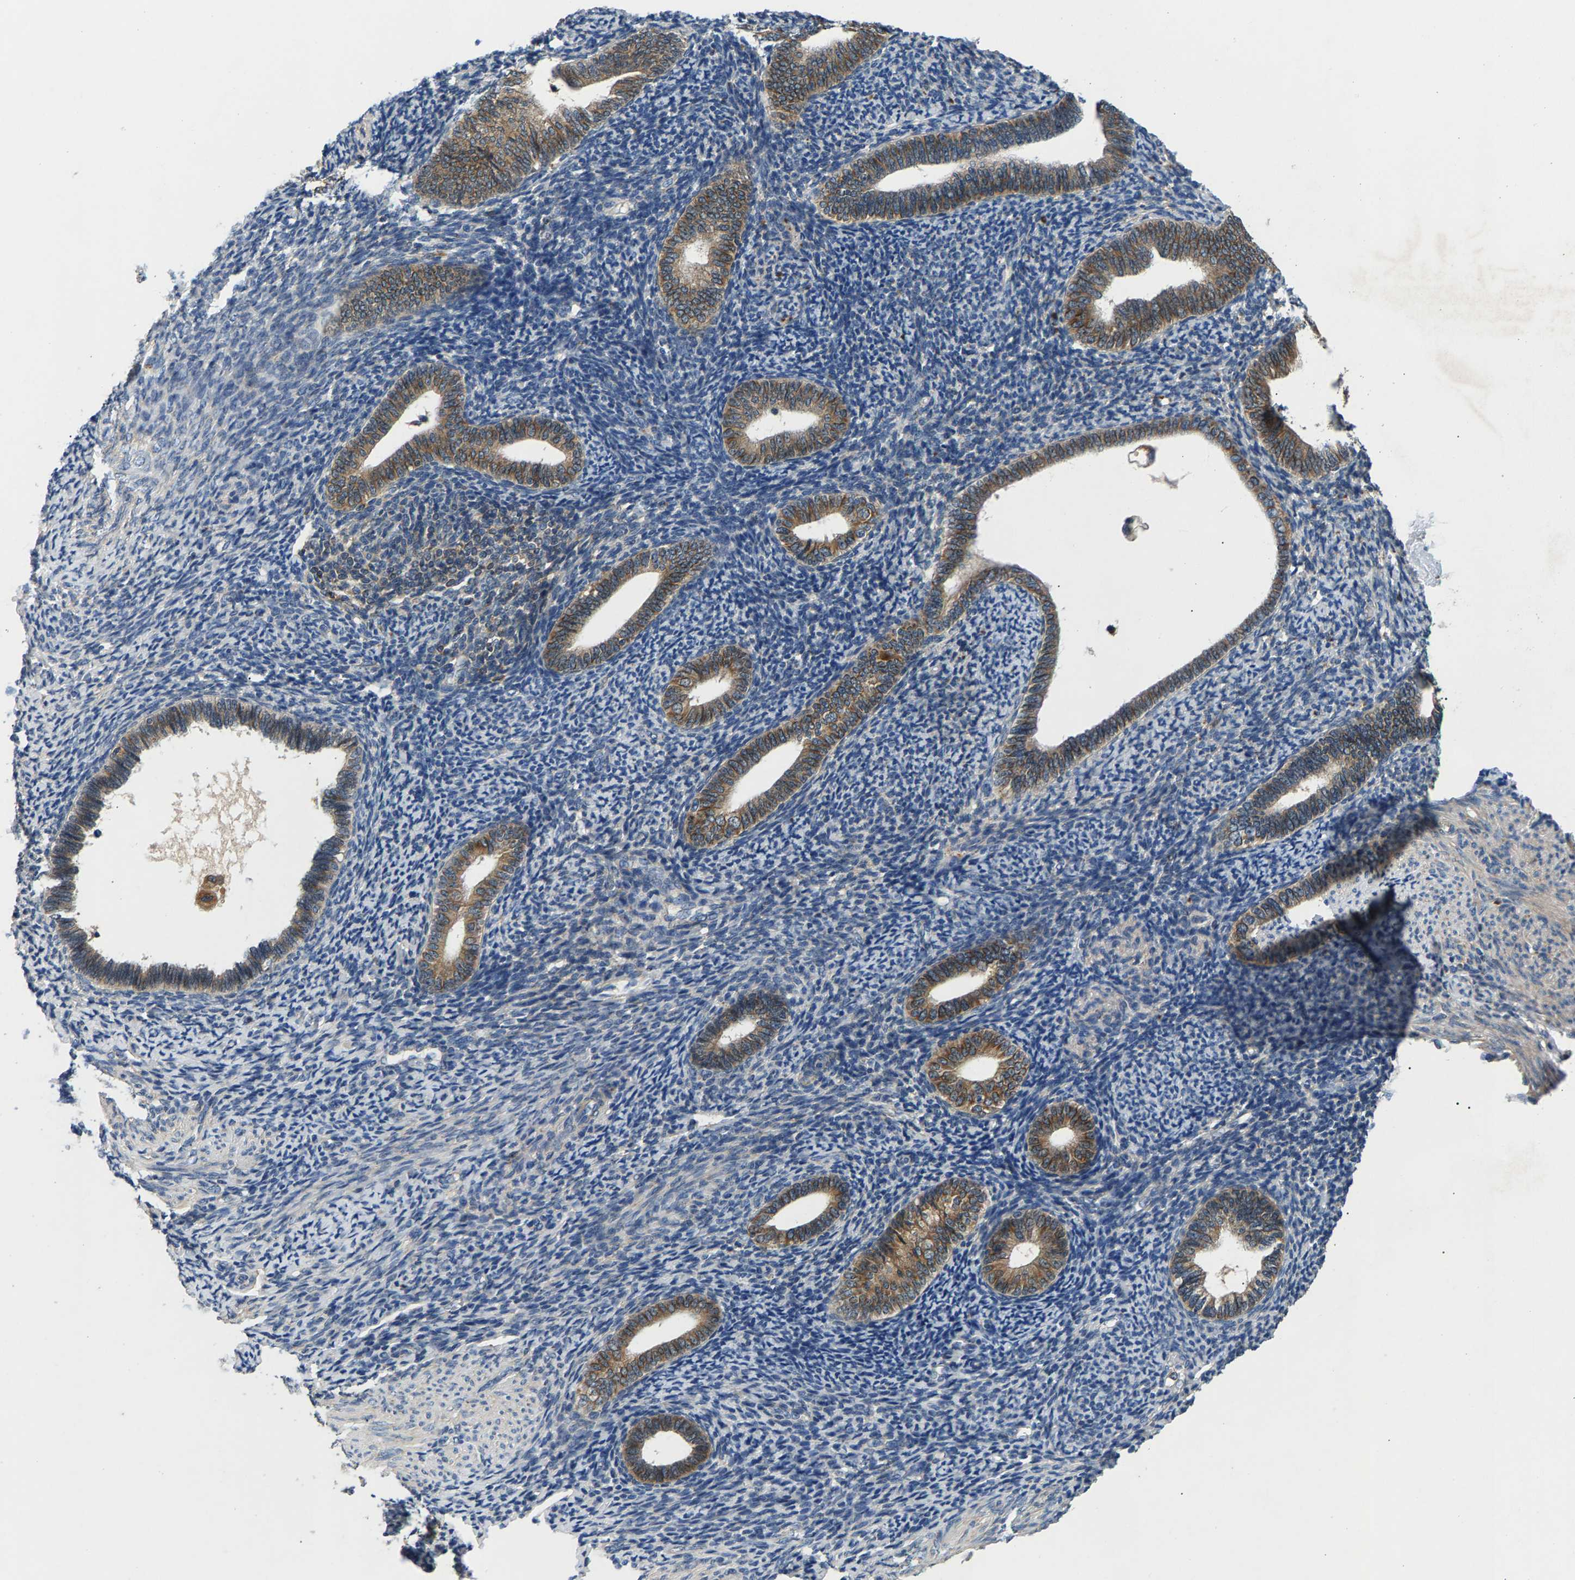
{"staining": {"intensity": "weak", "quantity": "<25%", "location": "cytoplasmic/membranous"}, "tissue": "endometrium", "cell_type": "Cells in endometrial stroma", "image_type": "normal", "snomed": [{"axis": "morphology", "description": "Normal tissue, NOS"}, {"axis": "topography", "description": "Endometrium"}], "caption": "This is an IHC photomicrograph of normal human endometrium. There is no positivity in cells in endometrial stroma.", "gene": "NT5C", "patient": {"sex": "female", "age": 66}}